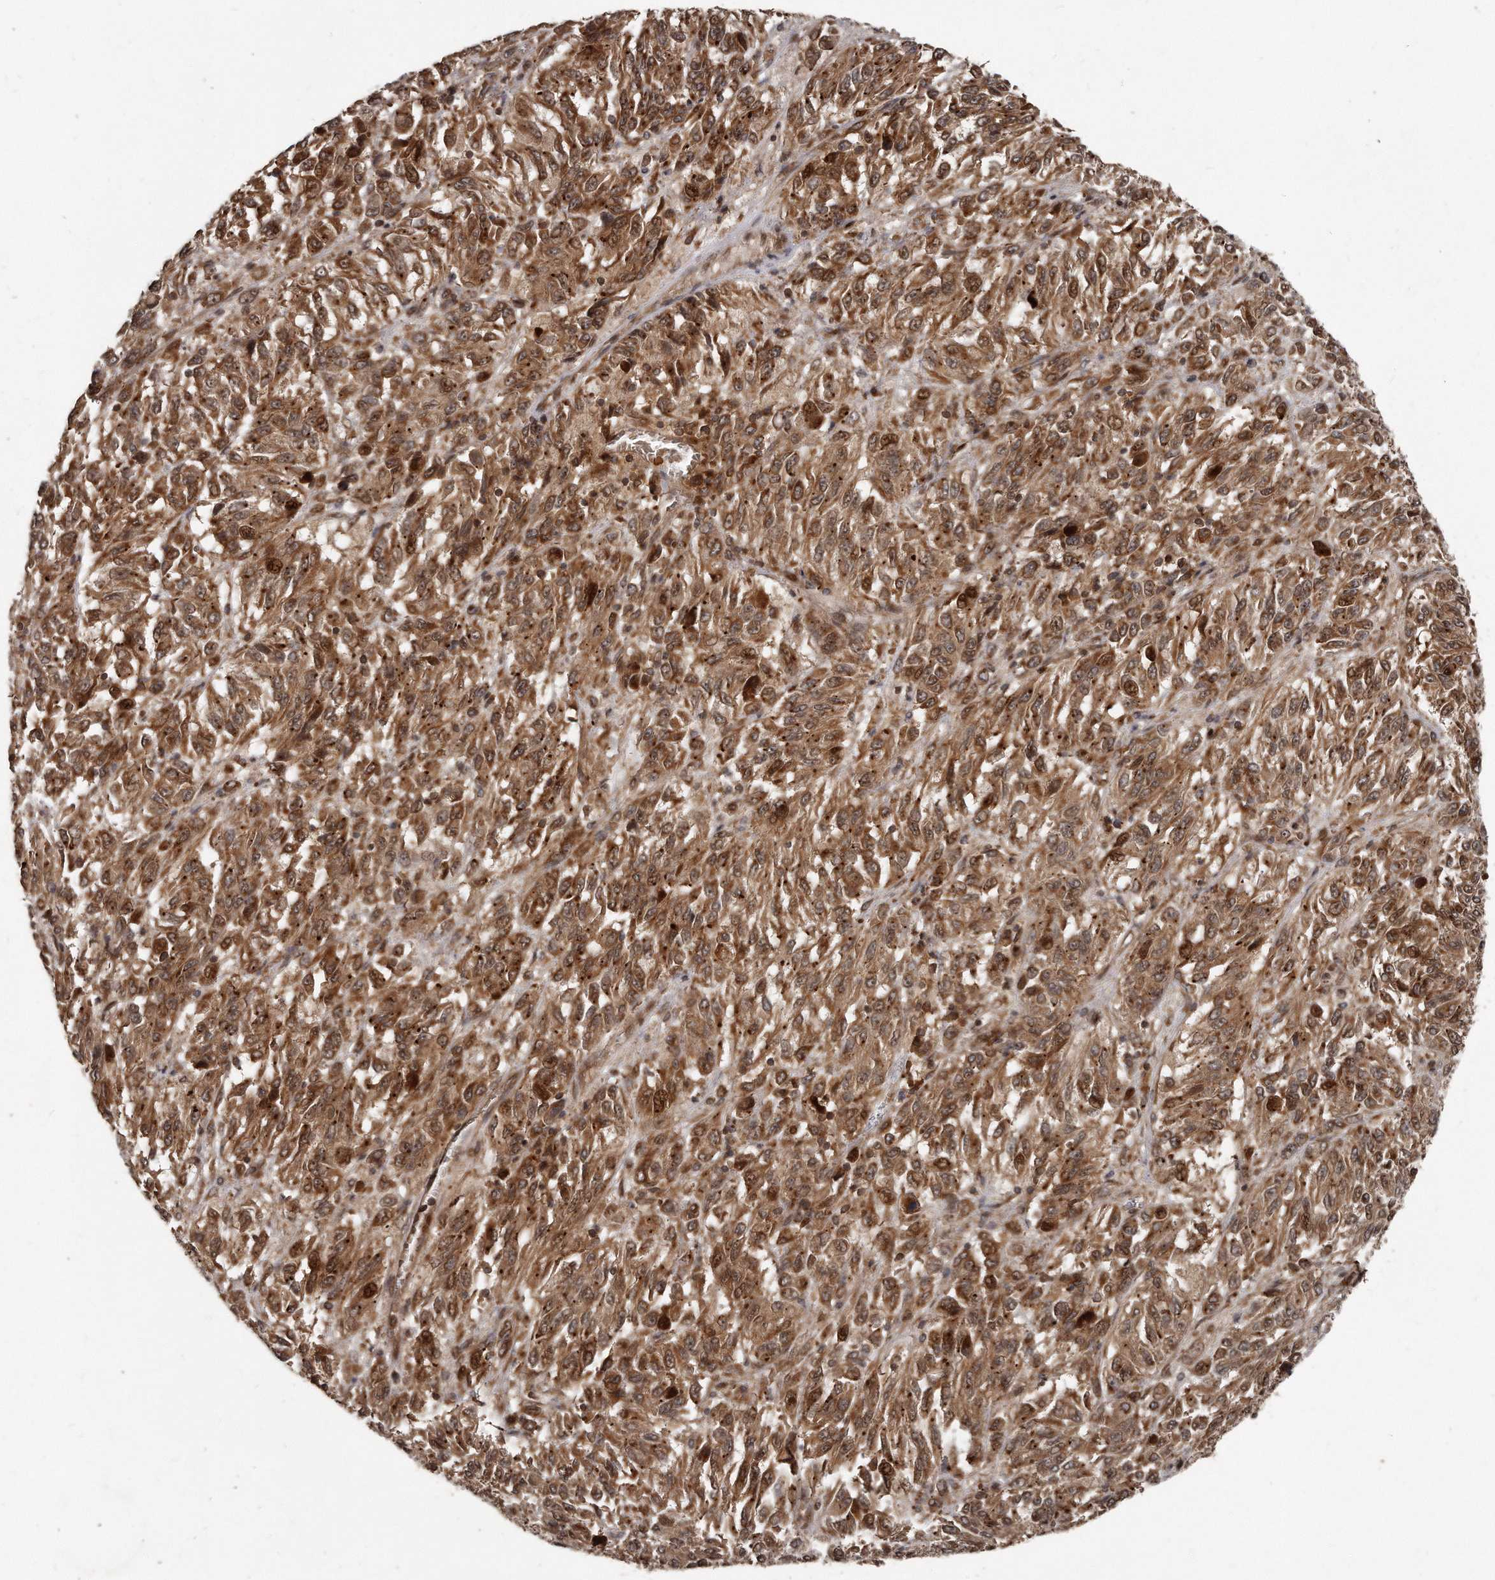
{"staining": {"intensity": "moderate", "quantity": ">75%", "location": "cytoplasmic/membranous,nuclear"}, "tissue": "melanoma", "cell_type": "Tumor cells", "image_type": "cancer", "snomed": [{"axis": "morphology", "description": "Malignant melanoma, Metastatic site"}, {"axis": "topography", "description": "Lung"}], "caption": "Protein analysis of malignant melanoma (metastatic site) tissue displays moderate cytoplasmic/membranous and nuclear expression in about >75% of tumor cells.", "gene": "GCH1", "patient": {"sex": "male", "age": 64}}